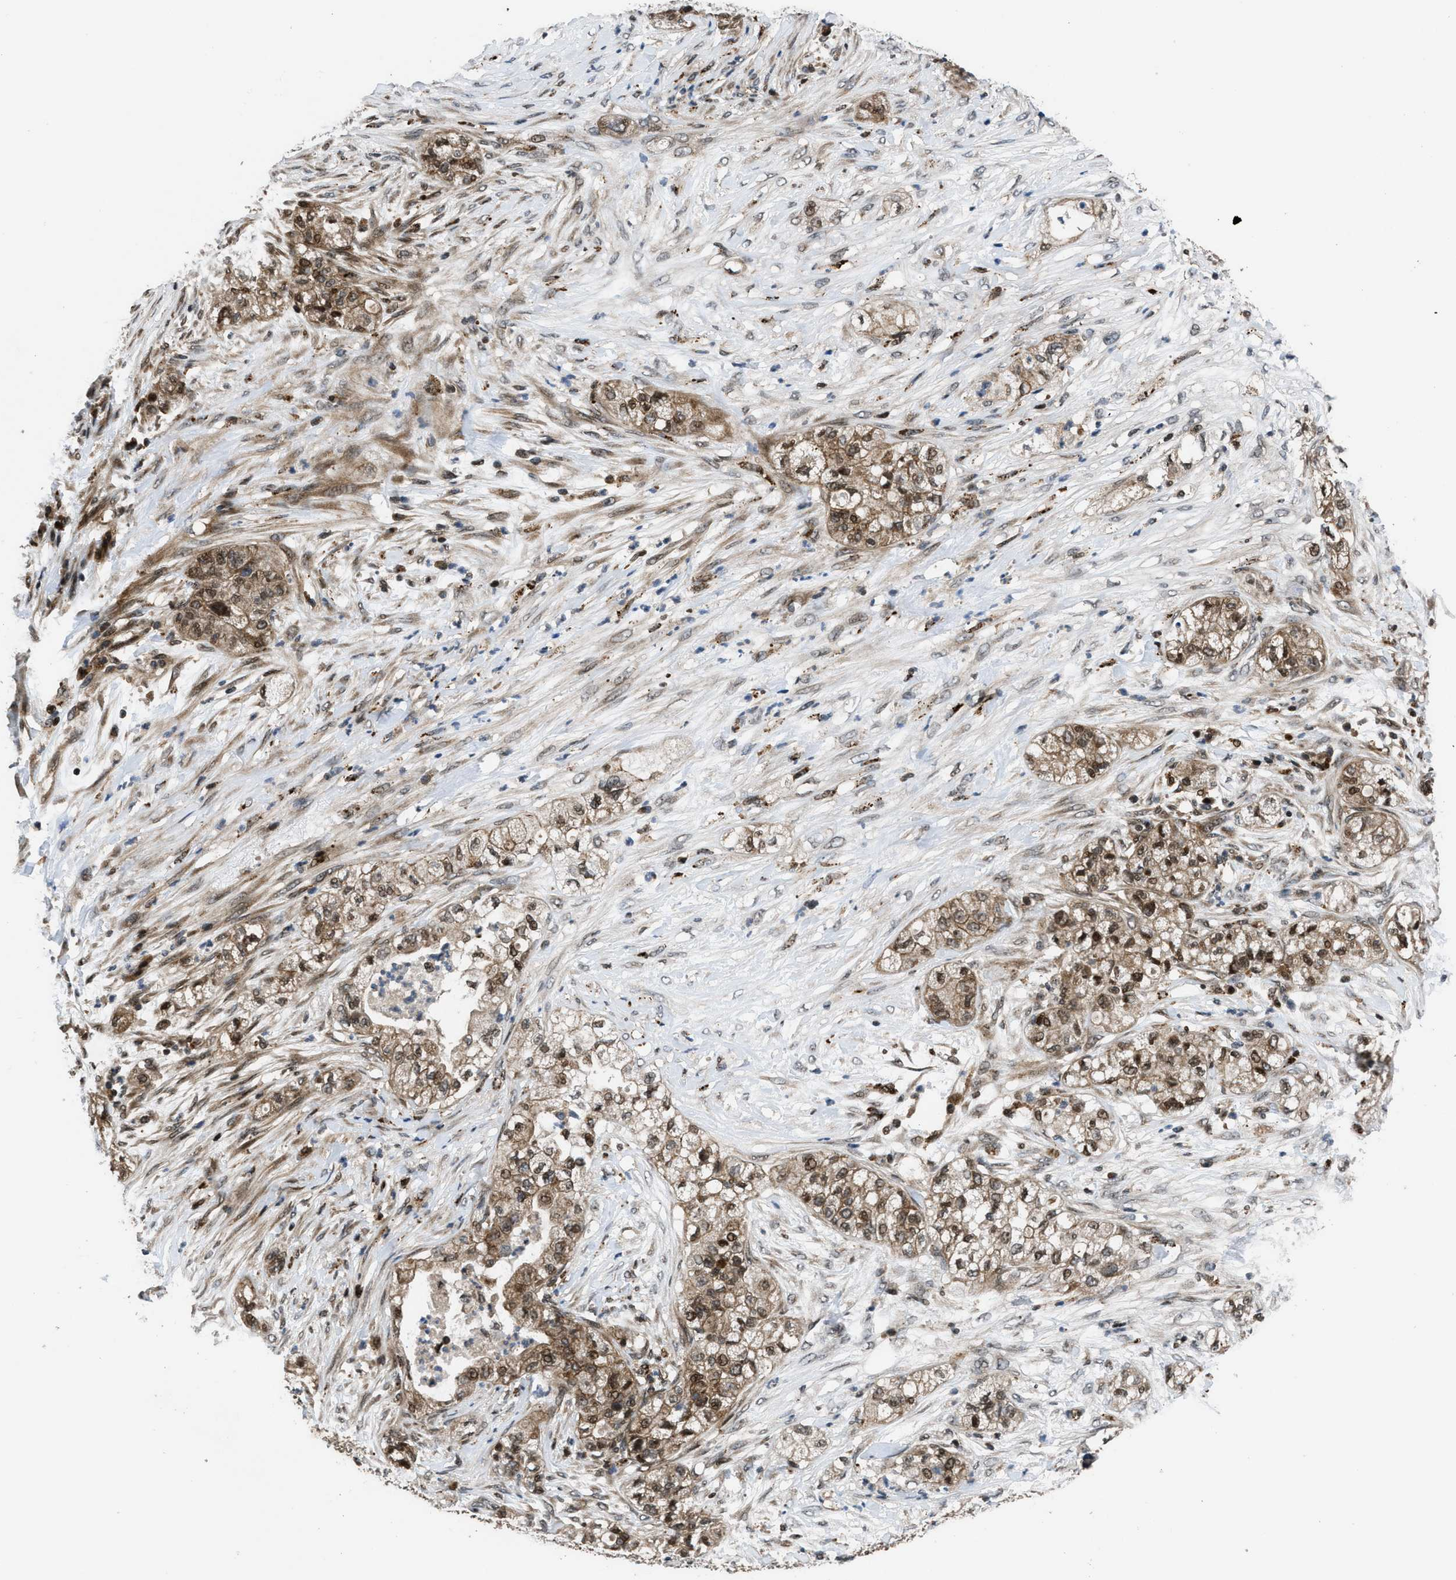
{"staining": {"intensity": "weak", "quantity": ">75%", "location": "cytoplasmic/membranous,nuclear"}, "tissue": "pancreatic cancer", "cell_type": "Tumor cells", "image_type": "cancer", "snomed": [{"axis": "morphology", "description": "Adenocarcinoma, NOS"}, {"axis": "topography", "description": "Pancreas"}], "caption": "The image shows immunohistochemical staining of pancreatic adenocarcinoma. There is weak cytoplasmic/membranous and nuclear staining is identified in about >75% of tumor cells. Using DAB (3,3'-diaminobenzidine) (brown) and hematoxylin (blue) stains, captured at high magnification using brightfield microscopy.", "gene": "CTBS", "patient": {"sex": "female", "age": 78}}